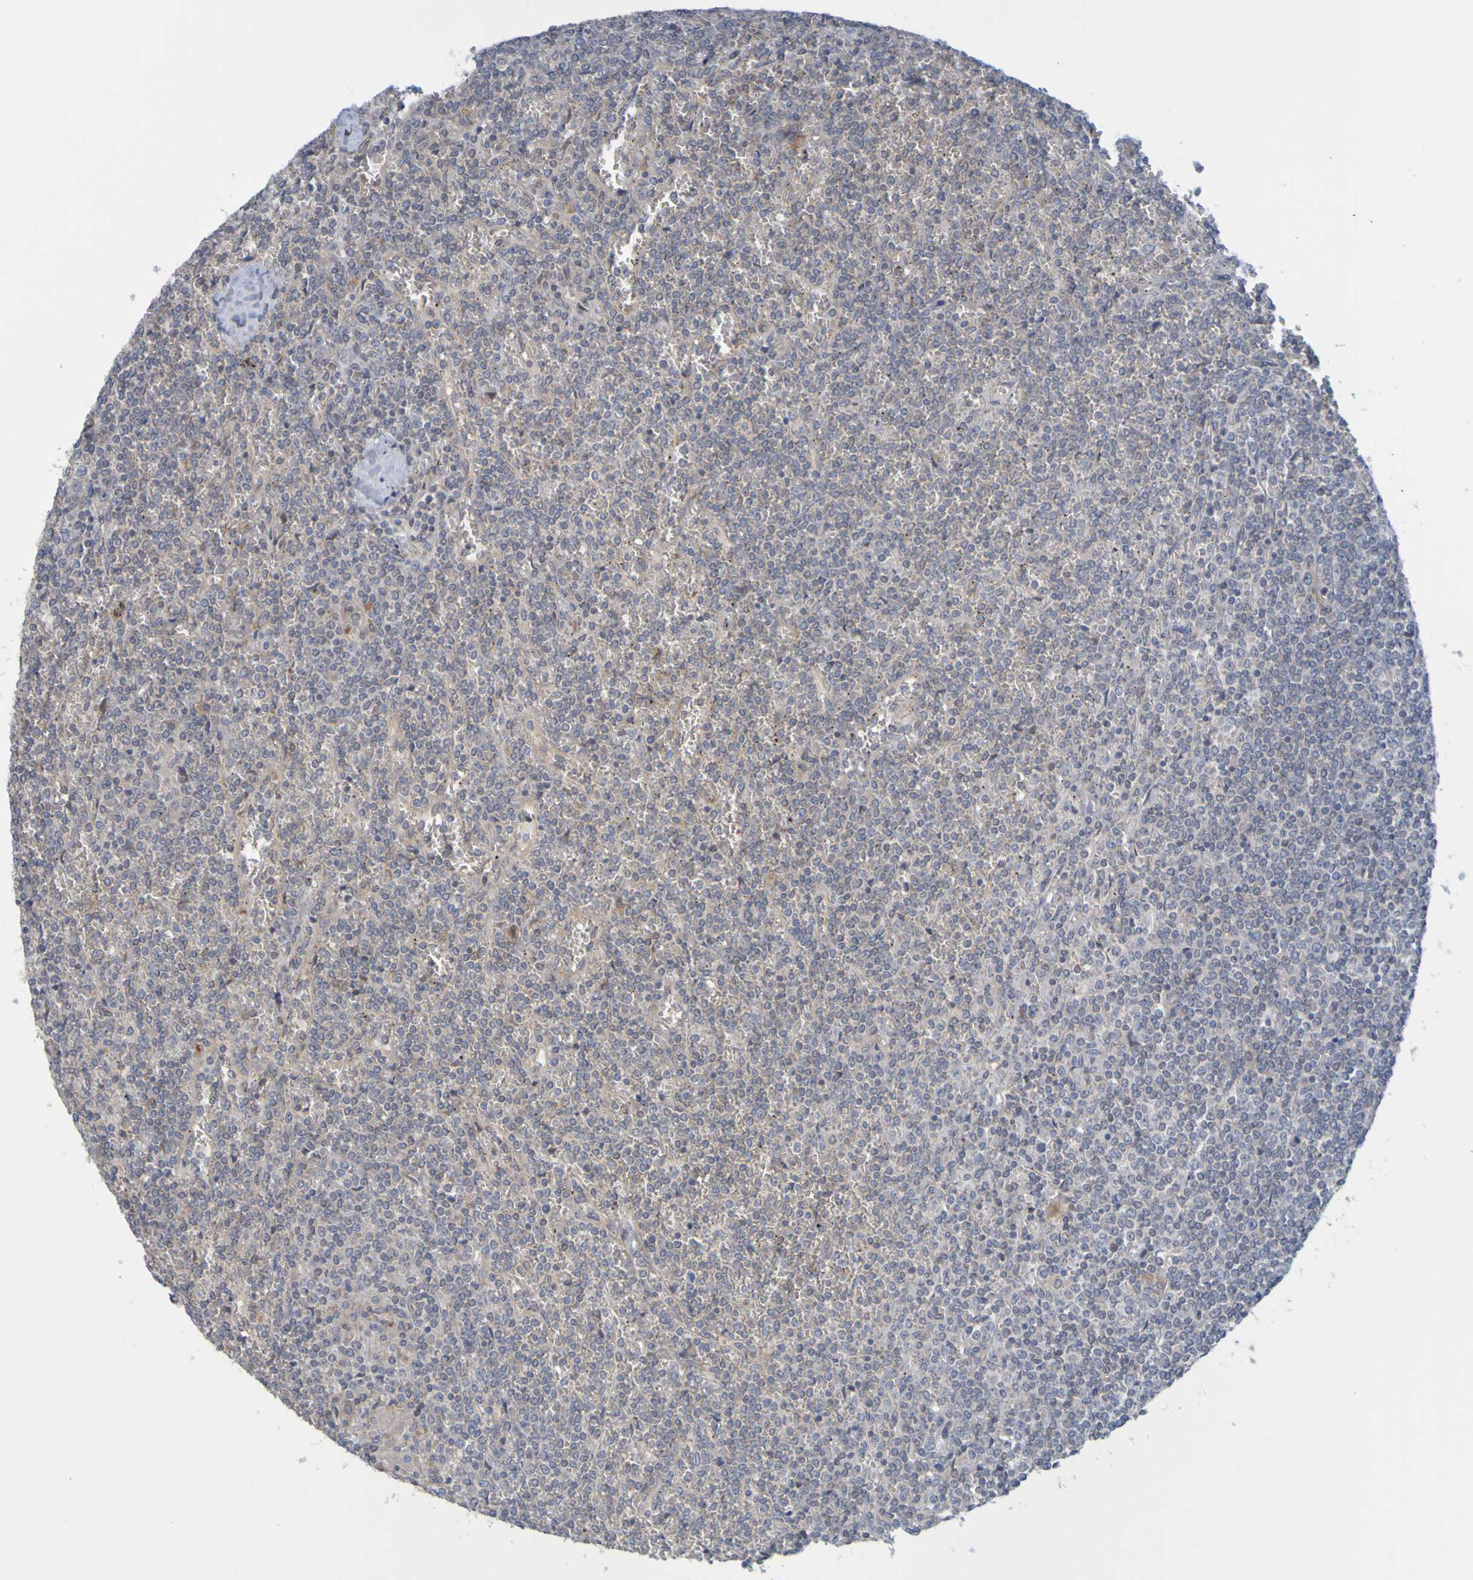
{"staining": {"intensity": "negative", "quantity": "none", "location": "none"}, "tissue": "lymphoma", "cell_type": "Tumor cells", "image_type": "cancer", "snomed": [{"axis": "morphology", "description": "Malignant lymphoma, non-Hodgkin's type, Low grade"}, {"axis": "topography", "description": "Spleen"}], "caption": "The micrograph demonstrates no staining of tumor cells in low-grade malignant lymphoma, non-Hodgkin's type.", "gene": "MOGS", "patient": {"sex": "female", "age": 19}}